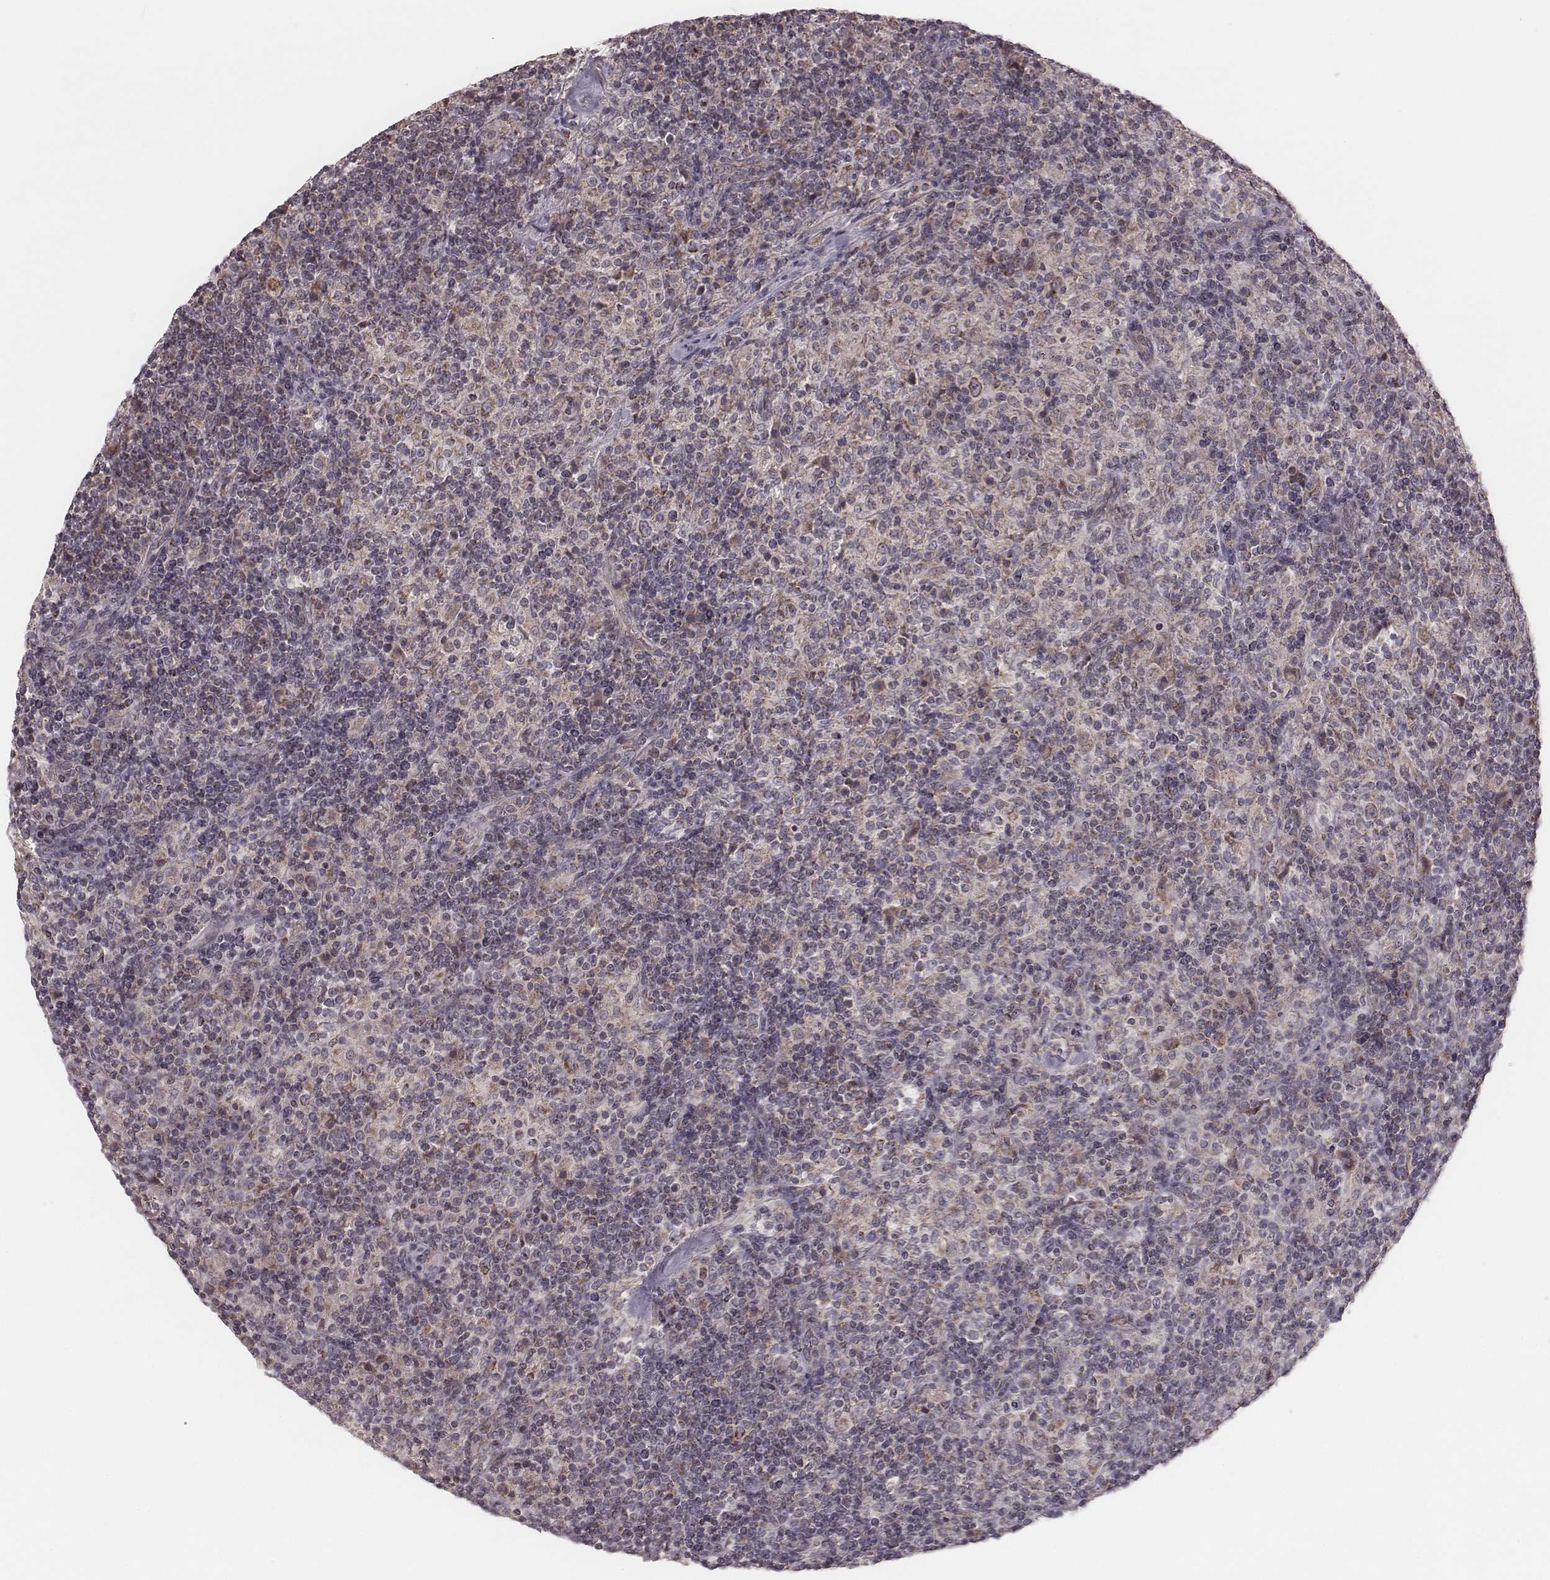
{"staining": {"intensity": "moderate", "quantity": "25%-75%", "location": "cytoplasmic/membranous"}, "tissue": "lymphoma", "cell_type": "Tumor cells", "image_type": "cancer", "snomed": [{"axis": "morphology", "description": "Hodgkin's disease, NOS"}, {"axis": "topography", "description": "Lymph node"}], "caption": "Hodgkin's disease was stained to show a protein in brown. There is medium levels of moderate cytoplasmic/membranous expression in approximately 25%-75% of tumor cells.", "gene": "MRPS27", "patient": {"sex": "male", "age": 70}}